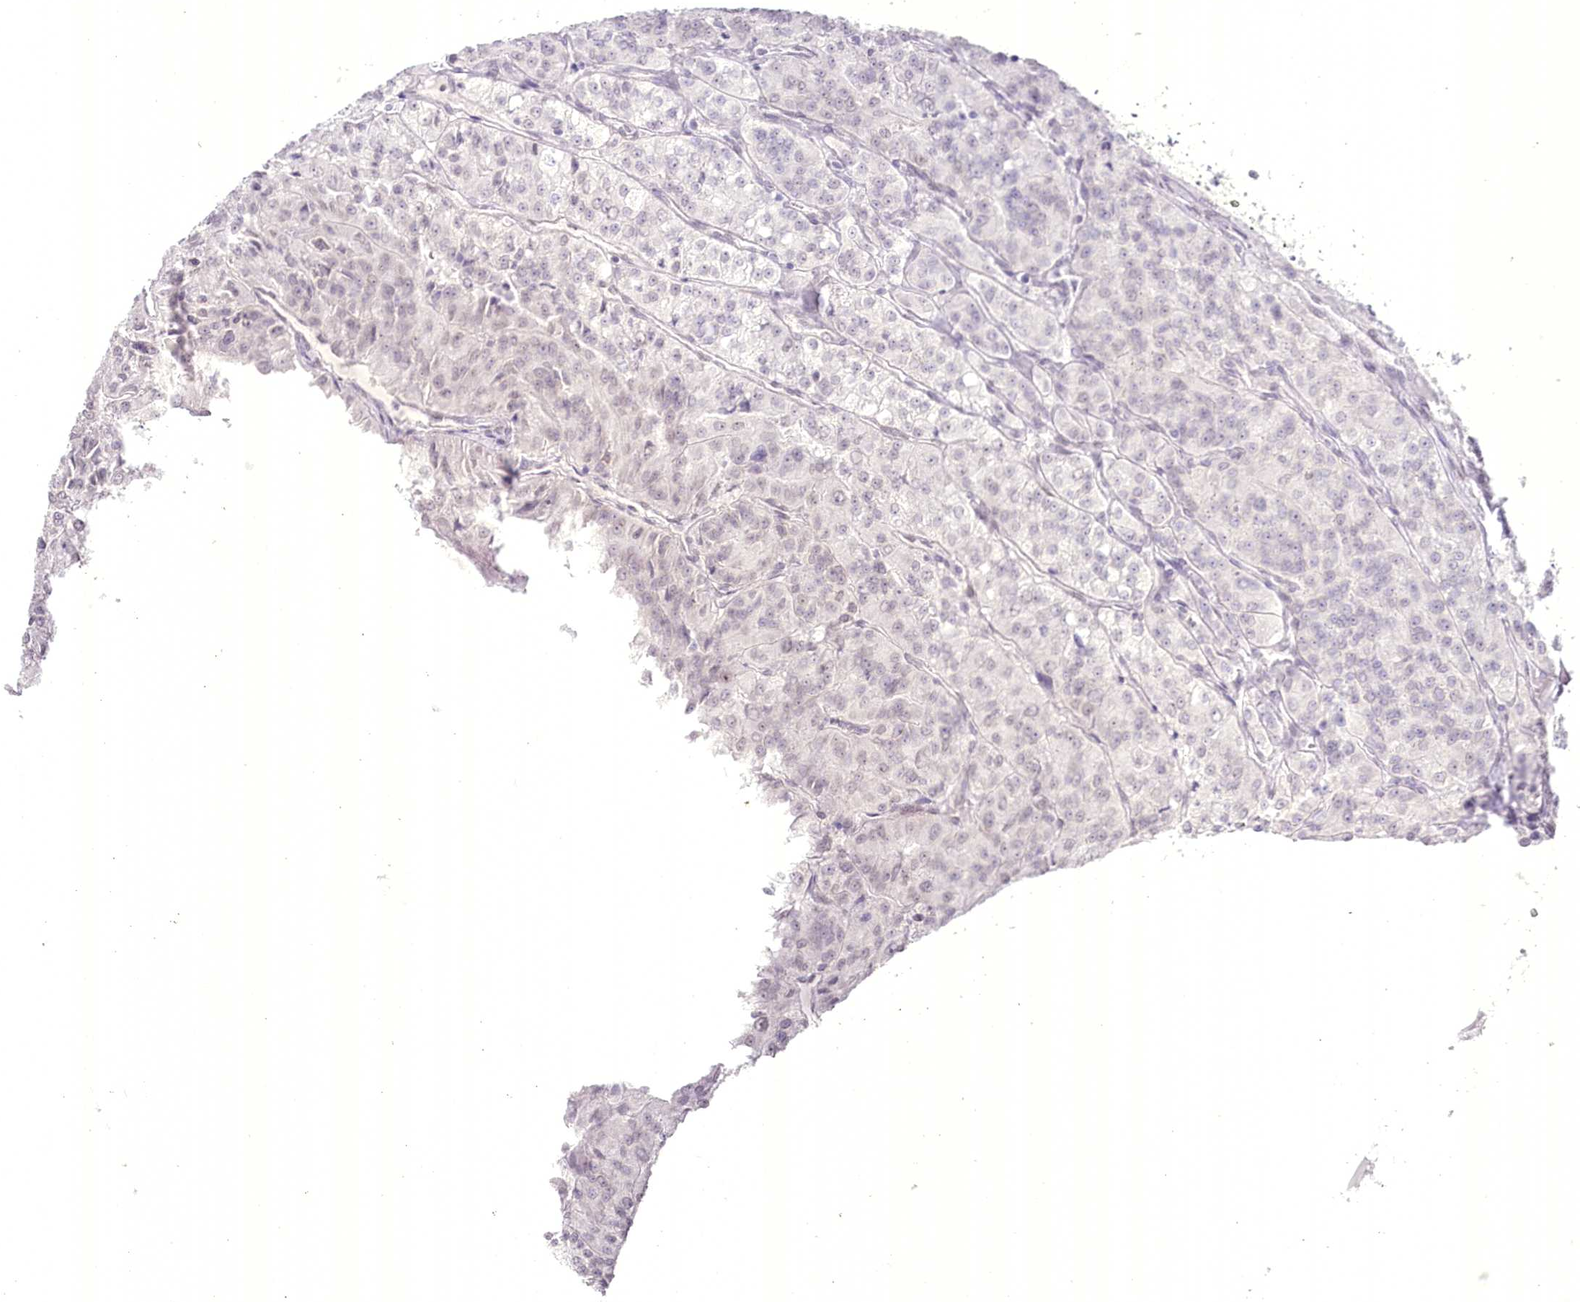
{"staining": {"intensity": "negative", "quantity": "none", "location": "none"}, "tissue": "renal cancer", "cell_type": "Tumor cells", "image_type": "cancer", "snomed": [{"axis": "morphology", "description": "Adenocarcinoma, NOS"}, {"axis": "topography", "description": "Kidney"}], "caption": "A high-resolution photomicrograph shows IHC staining of adenocarcinoma (renal), which demonstrates no significant positivity in tumor cells. Brightfield microscopy of immunohistochemistry stained with DAB (brown) and hematoxylin (blue), captured at high magnification.", "gene": "SLC39A10", "patient": {"sex": "female", "age": 63}}